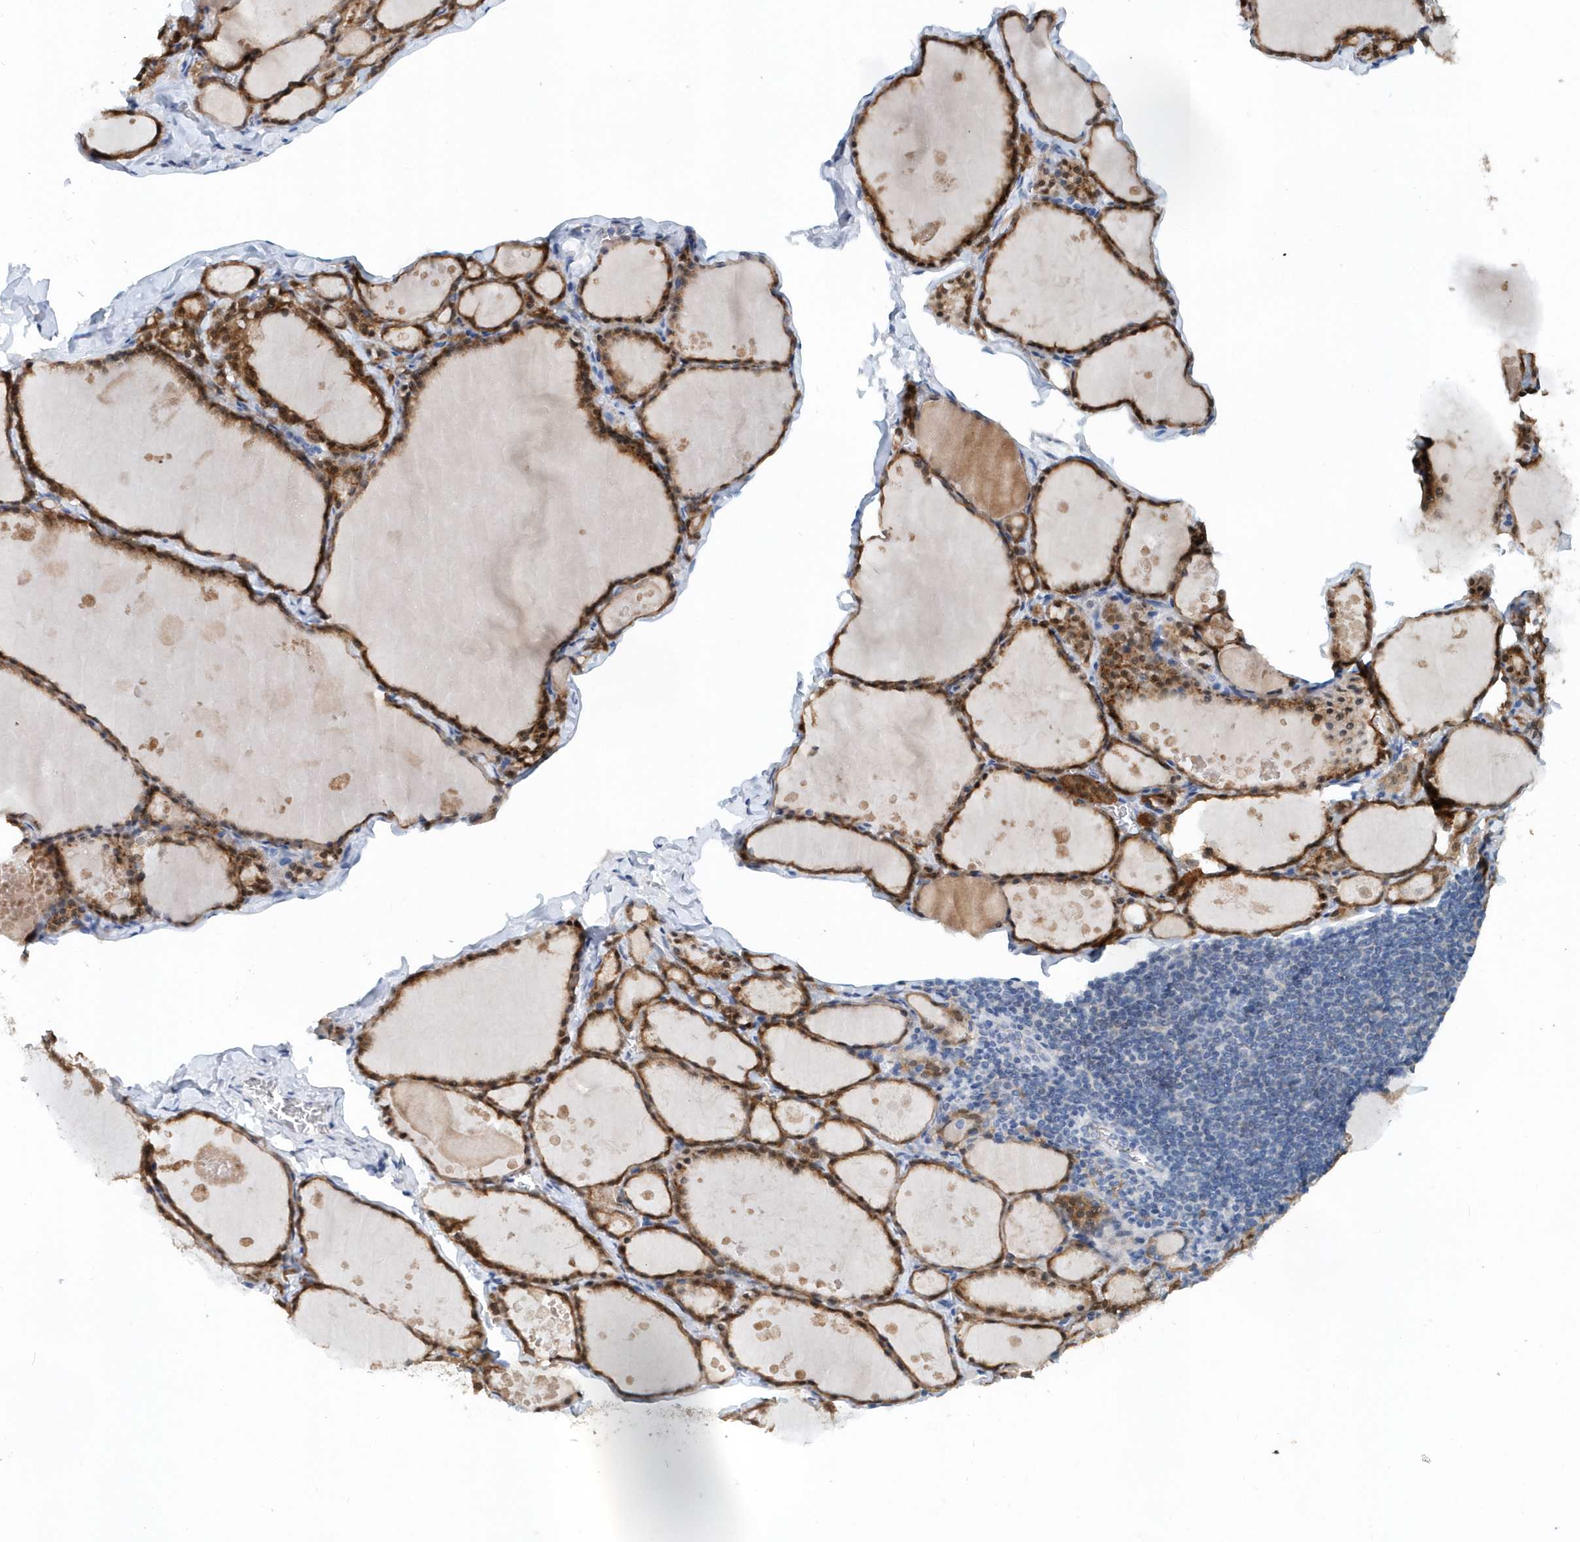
{"staining": {"intensity": "strong", "quantity": ">75%", "location": "cytoplasmic/membranous,nuclear"}, "tissue": "thyroid gland", "cell_type": "Glandular cells", "image_type": "normal", "snomed": [{"axis": "morphology", "description": "Normal tissue, NOS"}, {"axis": "topography", "description": "Thyroid gland"}], "caption": "Glandular cells exhibit high levels of strong cytoplasmic/membranous,nuclear expression in approximately >75% of cells in normal human thyroid gland.", "gene": "PFN2", "patient": {"sex": "male", "age": 56}}